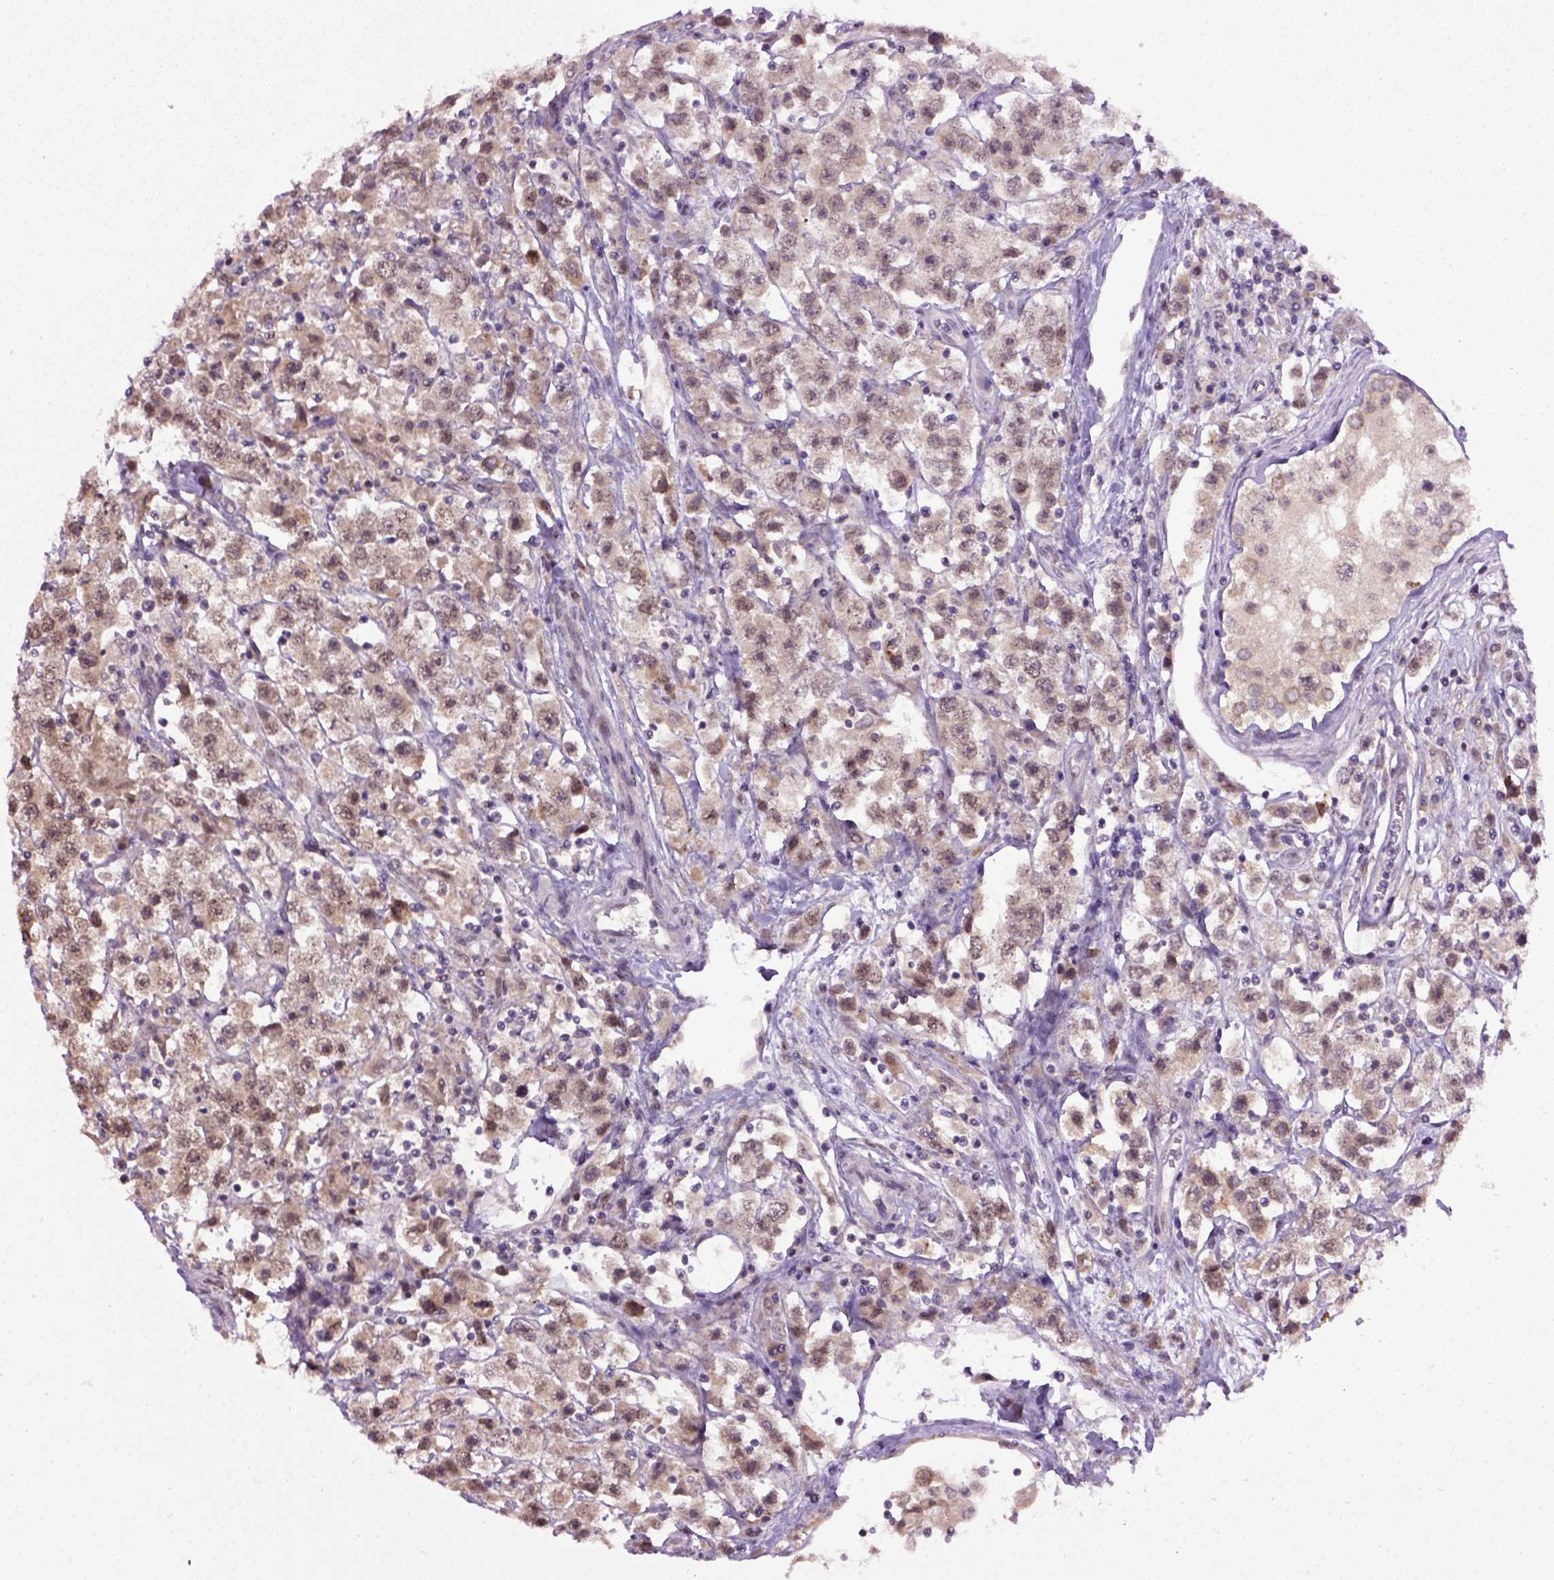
{"staining": {"intensity": "weak", "quantity": "25%-75%", "location": "cytoplasmic/membranous,nuclear"}, "tissue": "testis cancer", "cell_type": "Tumor cells", "image_type": "cancer", "snomed": [{"axis": "morphology", "description": "Seminoma, NOS"}, {"axis": "topography", "description": "Testis"}], "caption": "Testis seminoma tissue reveals weak cytoplasmic/membranous and nuclear positivity in approximately 25%-75% of tumor cells, visualized by immunohistochemistry. Nuclei are stained in blue.", "gene": "RAB43", "patient": {"sex": "male", "age": 45}}